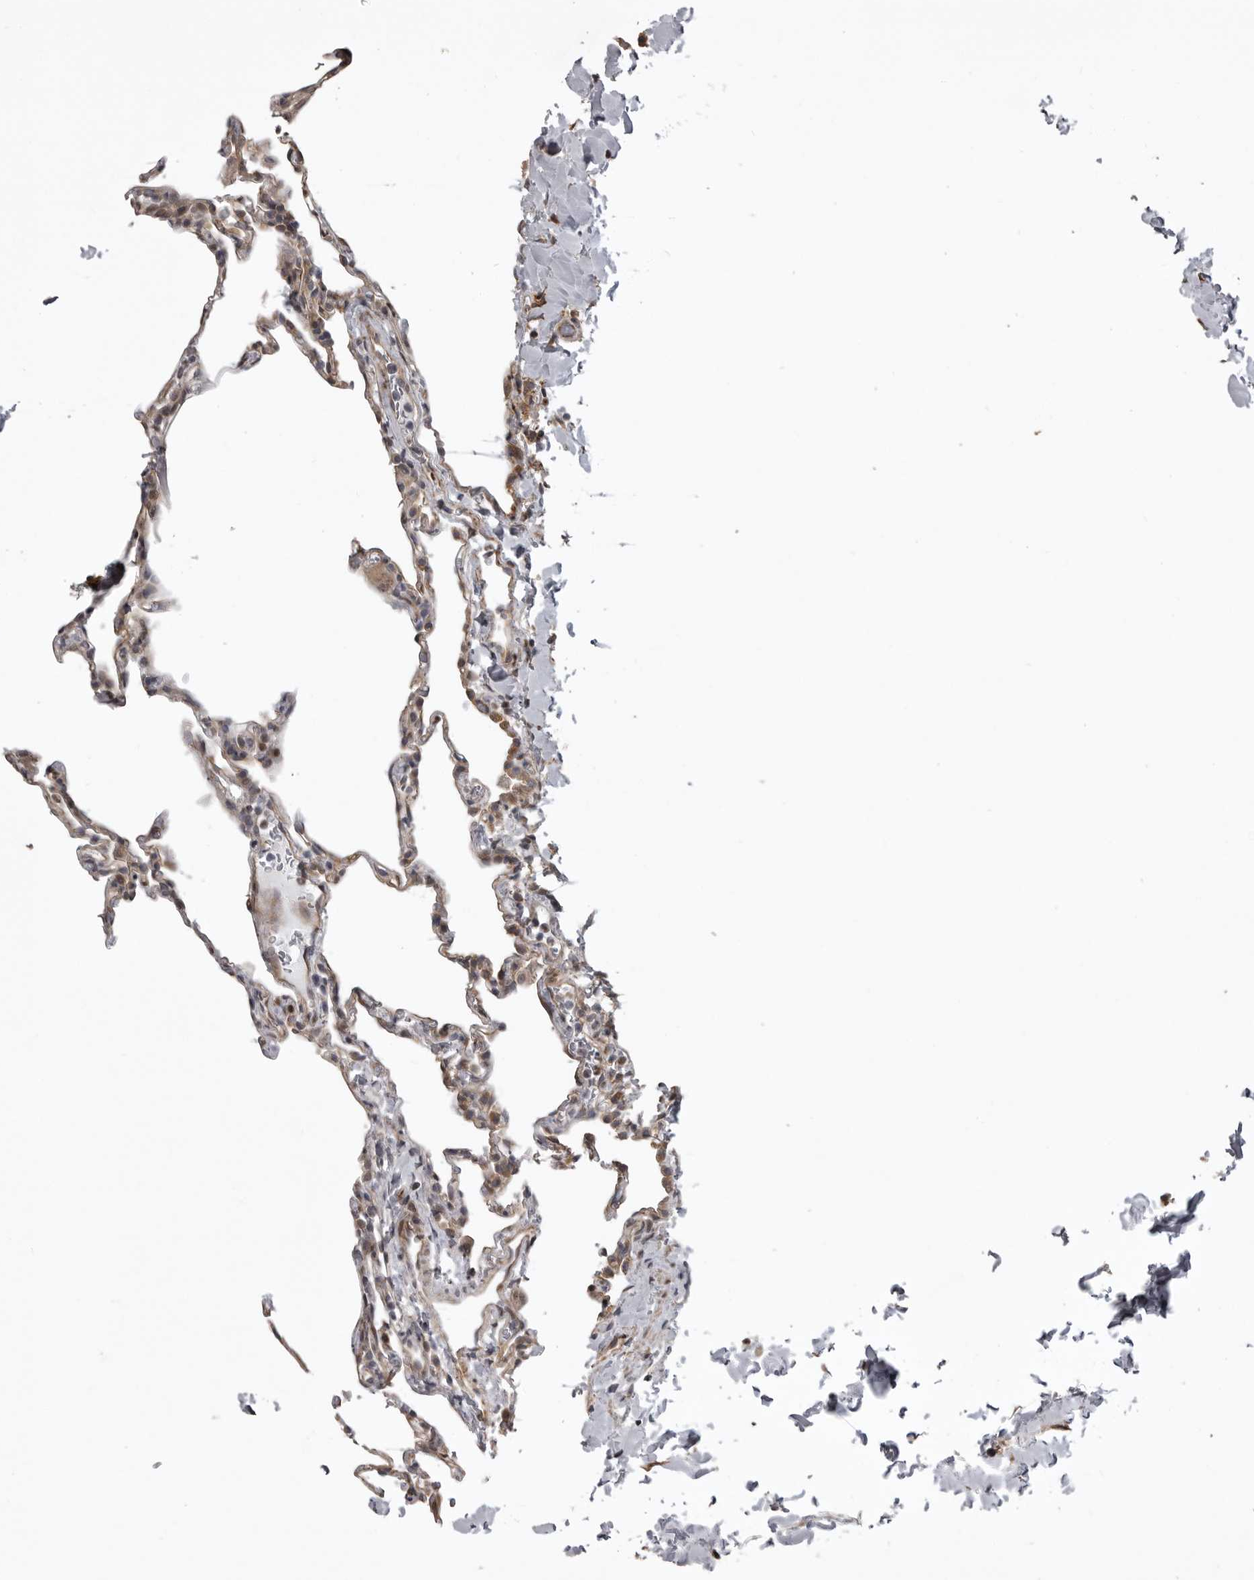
{"staining": {"intensity": "weak", "quantity": "25%-75%", "location": "cytoplasmic/membranous"}, "tissue": "lung", "cell_type": "Alveolar cells", "image_type": "normal", "snomed": [{"axis": "morphology", "description": "Normal tissue, NOS"}, {"axis": "topography", "description": "Lung"}], "caption": "Protein staining of benign lung displays weak cytoplasmic/membranous expression in about 25%-75% of alveolar cells. The protein is shown in brown color, while the nuclei are stained blue.", "gene": "ZNRF1", "patient": {"sex": "male", "age": 20}}